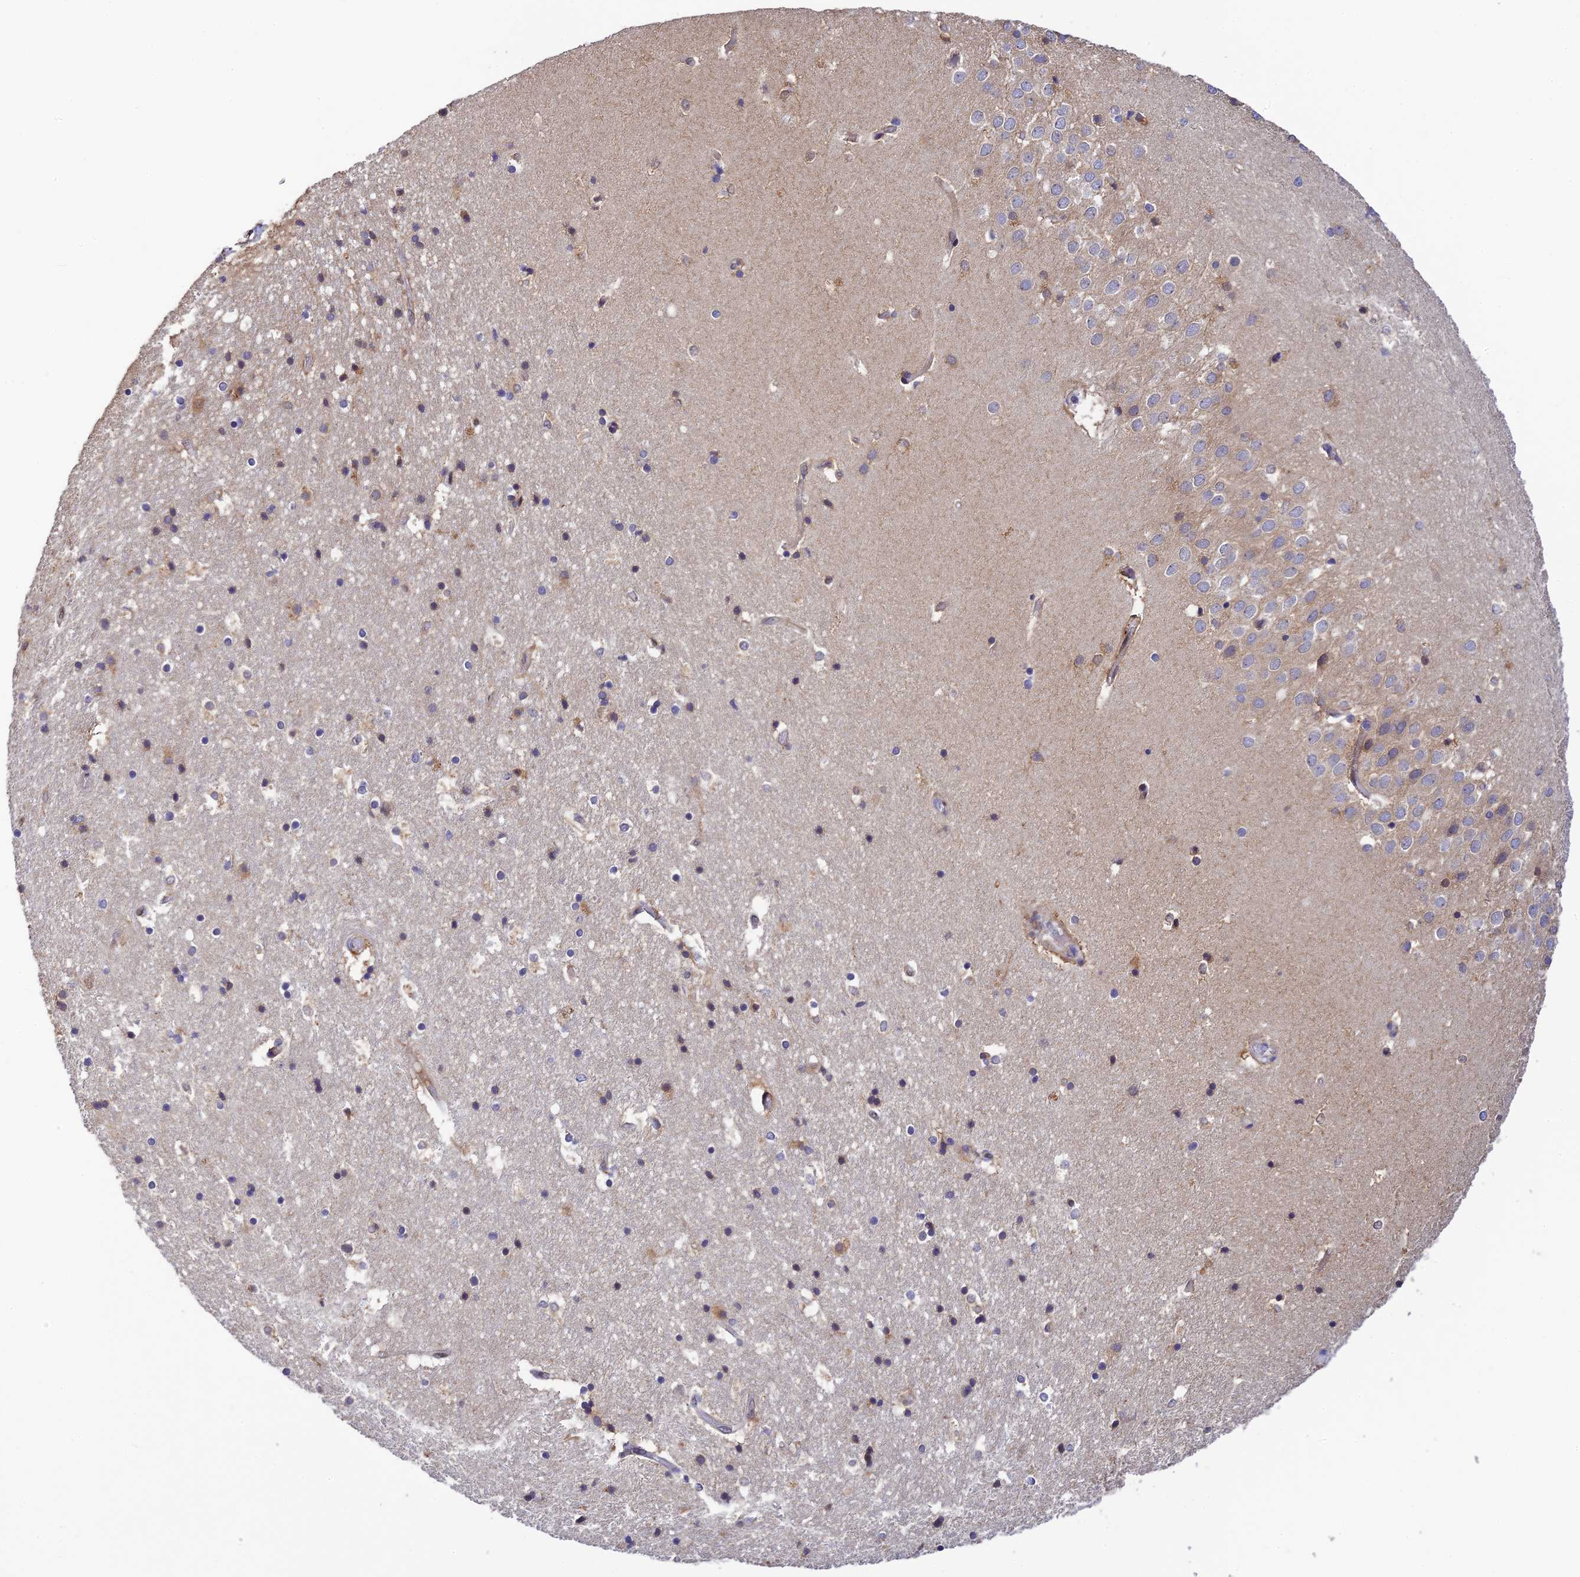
{"staining": {"intensity": "weak", "quantity": "<25%", "location": "cytoplasmic/membranous"}, "tissue": "hippocampus", "cell_type": "Glial cells", "image_type": "normal", "snomed": [{"axis": "morphology", "description": "Normal tissue, NOS"}, {"axis": "topography", "description": "Hippocampus"}], "caption": "Immunohistochemistry photomicrograph of normal hippocampus: hippocampus stained with DAB demonstrates no significant protein staining in glial cells.", "gene": "P3H3", "patient": {"sex": "female", "age": 52}}